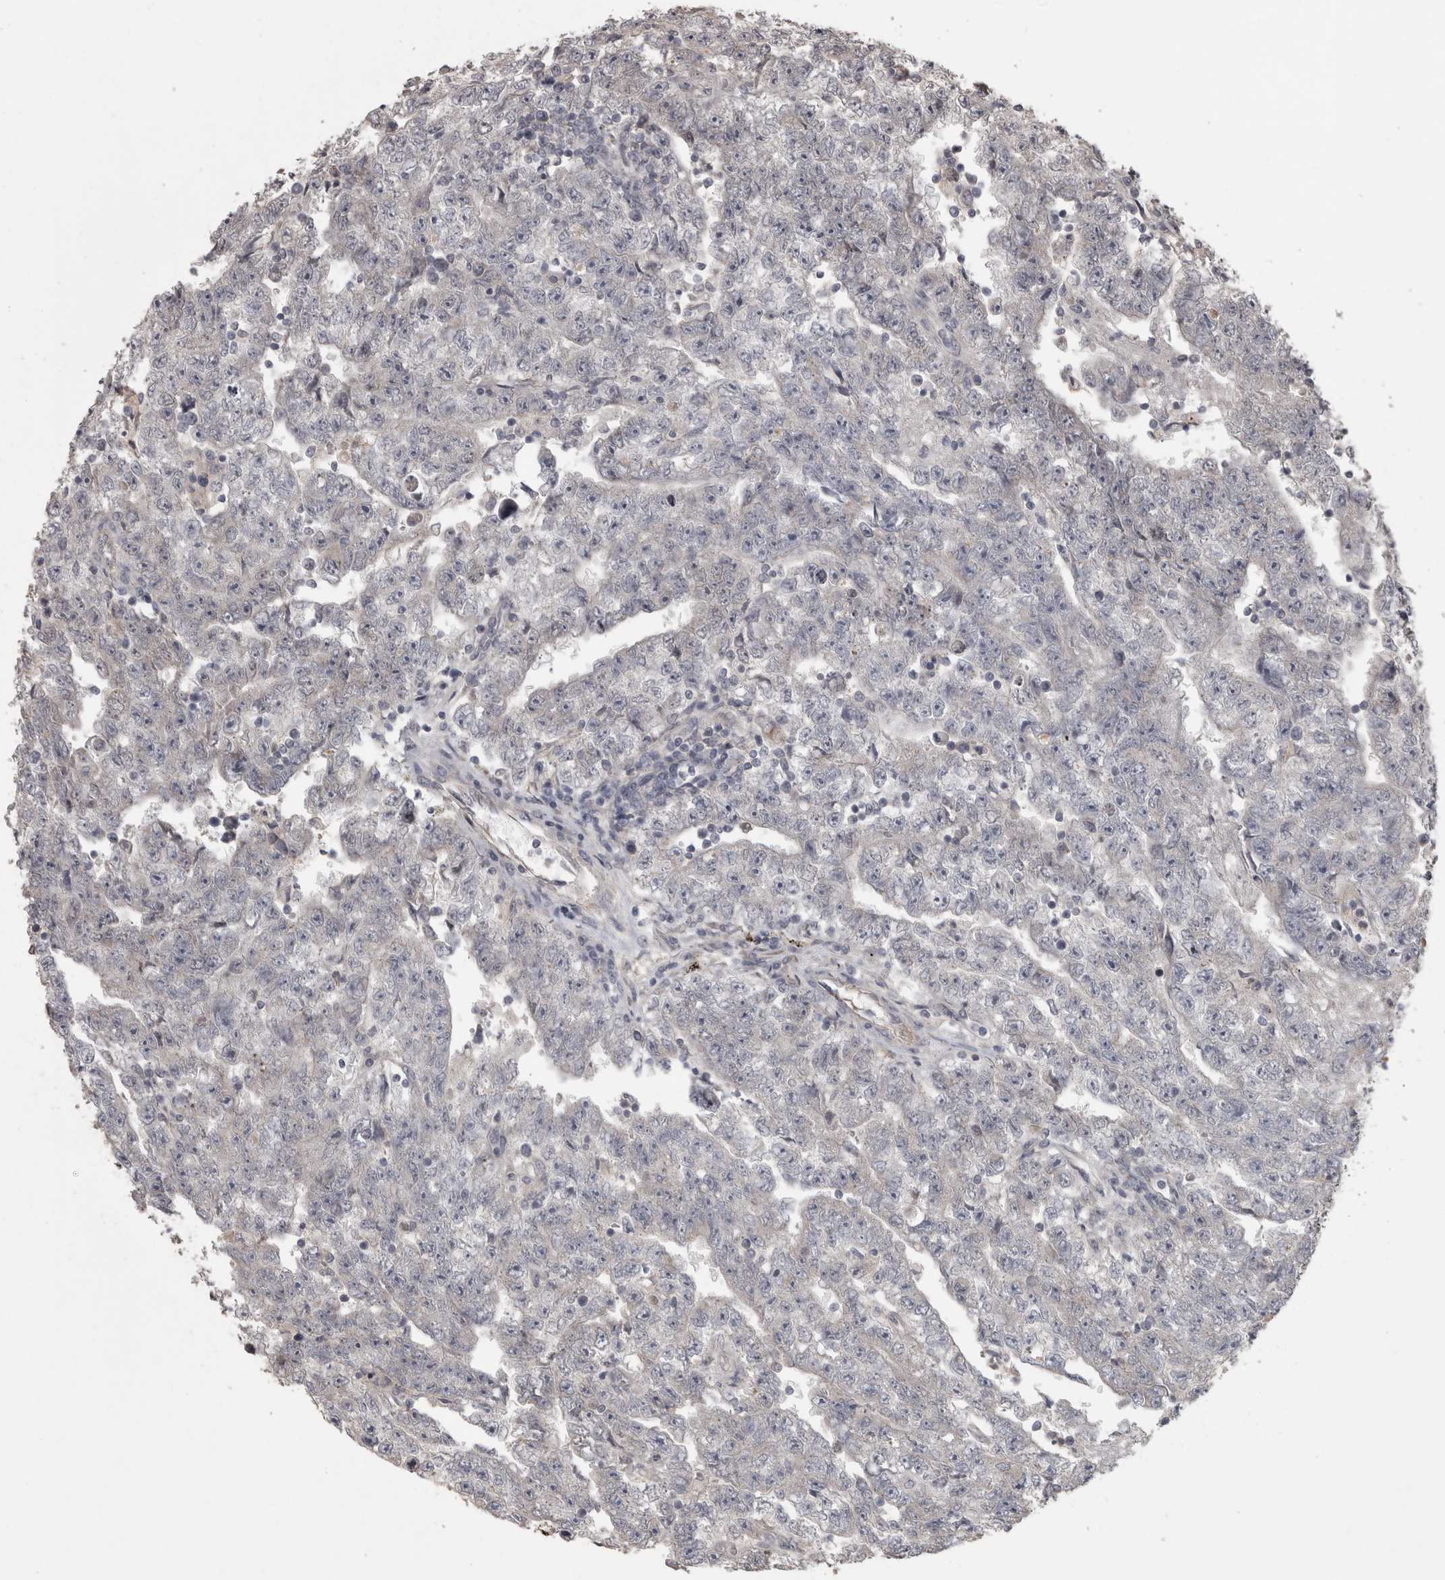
{"staining": {"intensity": "negative", "quantity": "none", "location": "none"}, "tissue": "testis cancer", "cell_type": "Tumor cells", "image_type": "cancer", "snomed": [{"axis": "morphology", "description": "Carcinoma, Embryonal, NOS"}, {"axis": "topography", "description": "Testis"}], "caption": "This is an immunohistochemistry (IHC) photomicrograph of testis cancer. There is no positivity in tumor cells.", "gene": "RAB29", "patient": {"sex": "male", "age": 25}}